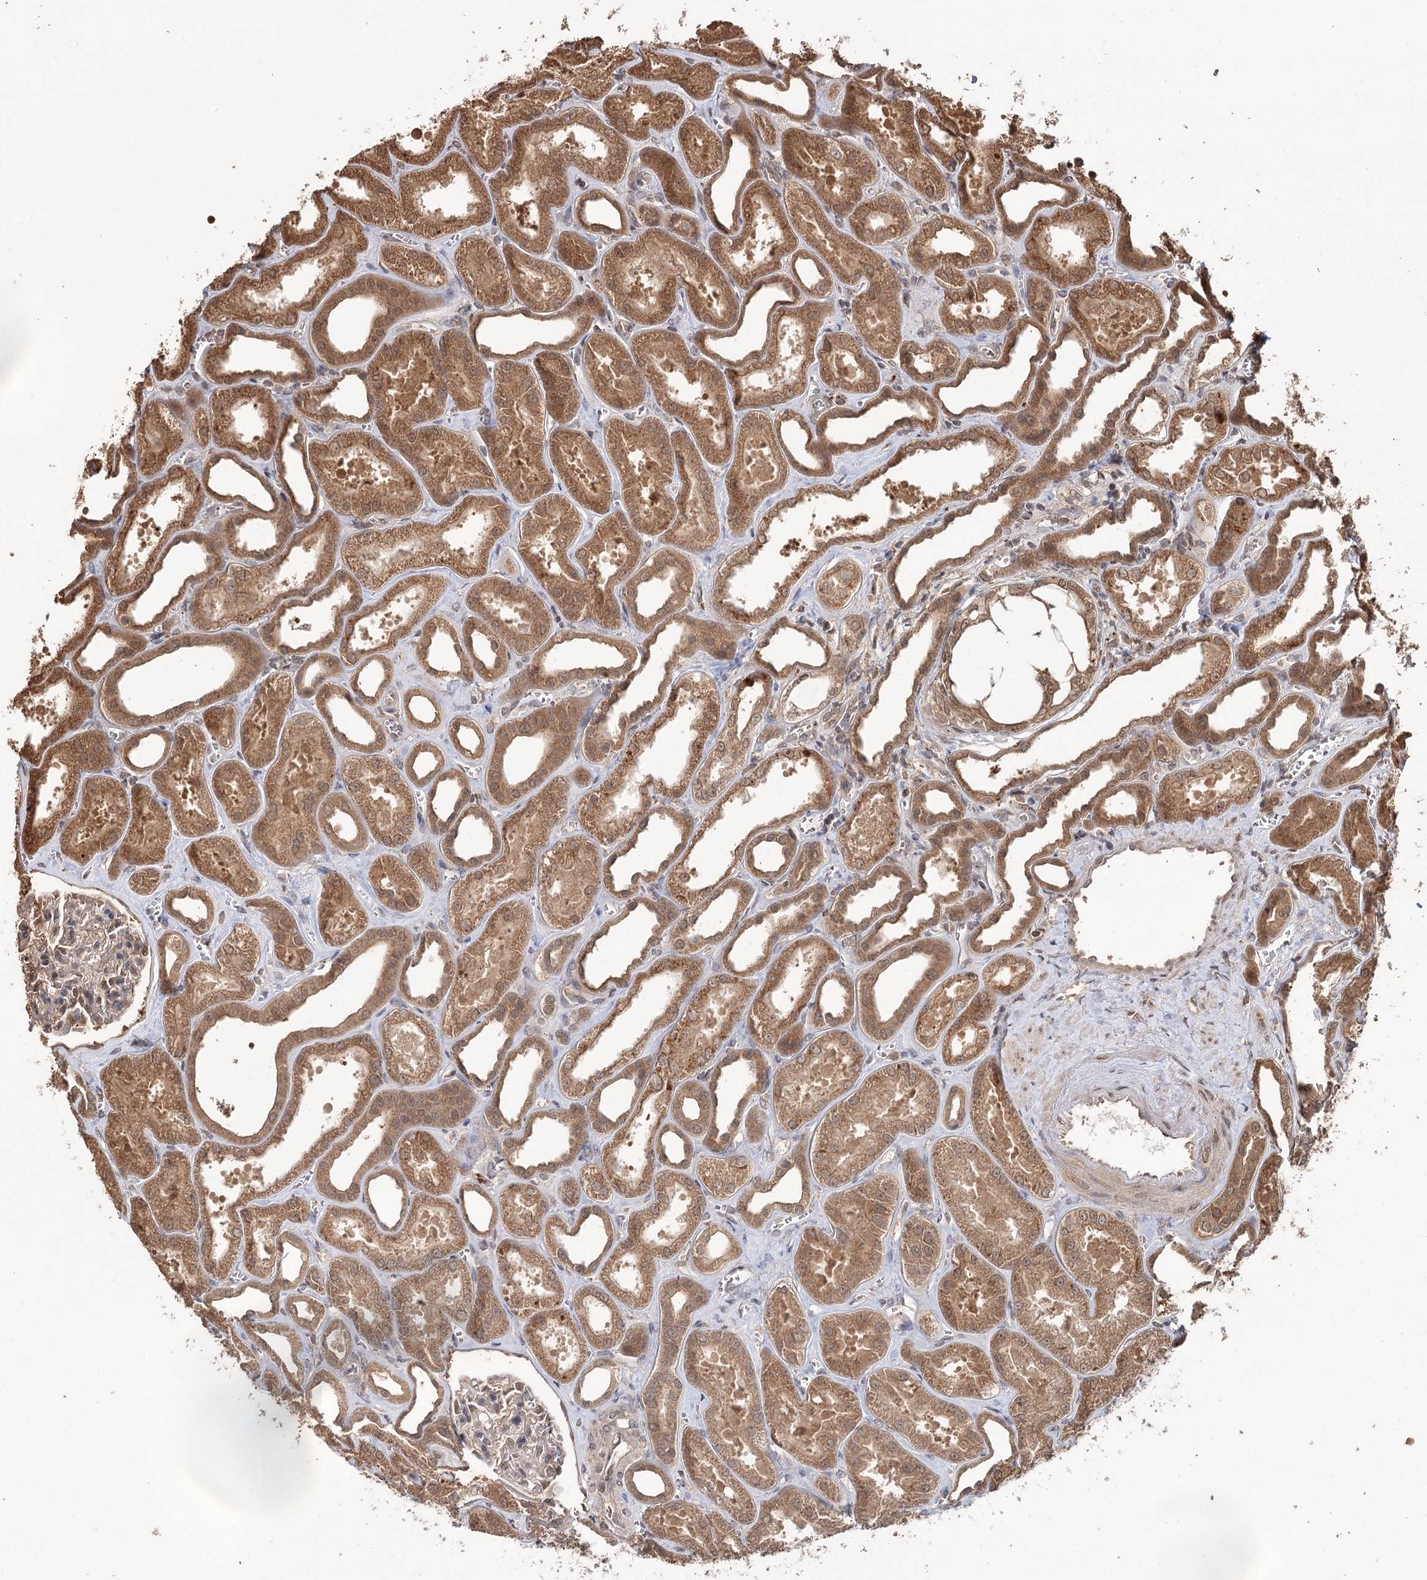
{"staining": {"intensity": "moderate", "quantity": "<25%", "location": "cytoplasmic/membranous,nuclear"}, "tissue": "kidney", "cell_type": "Cells in glomeruli", "image_type": "normal", "snomed": [{"axis": "morphology", "description": "Normal tissue, NOS"}, {"axis": "morphology", "description": "Adenocarcinoma, NOS"}, {"axis": "topography", "description": "Kidney"}], "caption": "Normal kidney shows moderate cytoplasmic/membranous,nuclear staining in about <25% of cells in glomeruli.", "gene": "N6AMT1", "patient": {"sex": "female", "age": 68}}